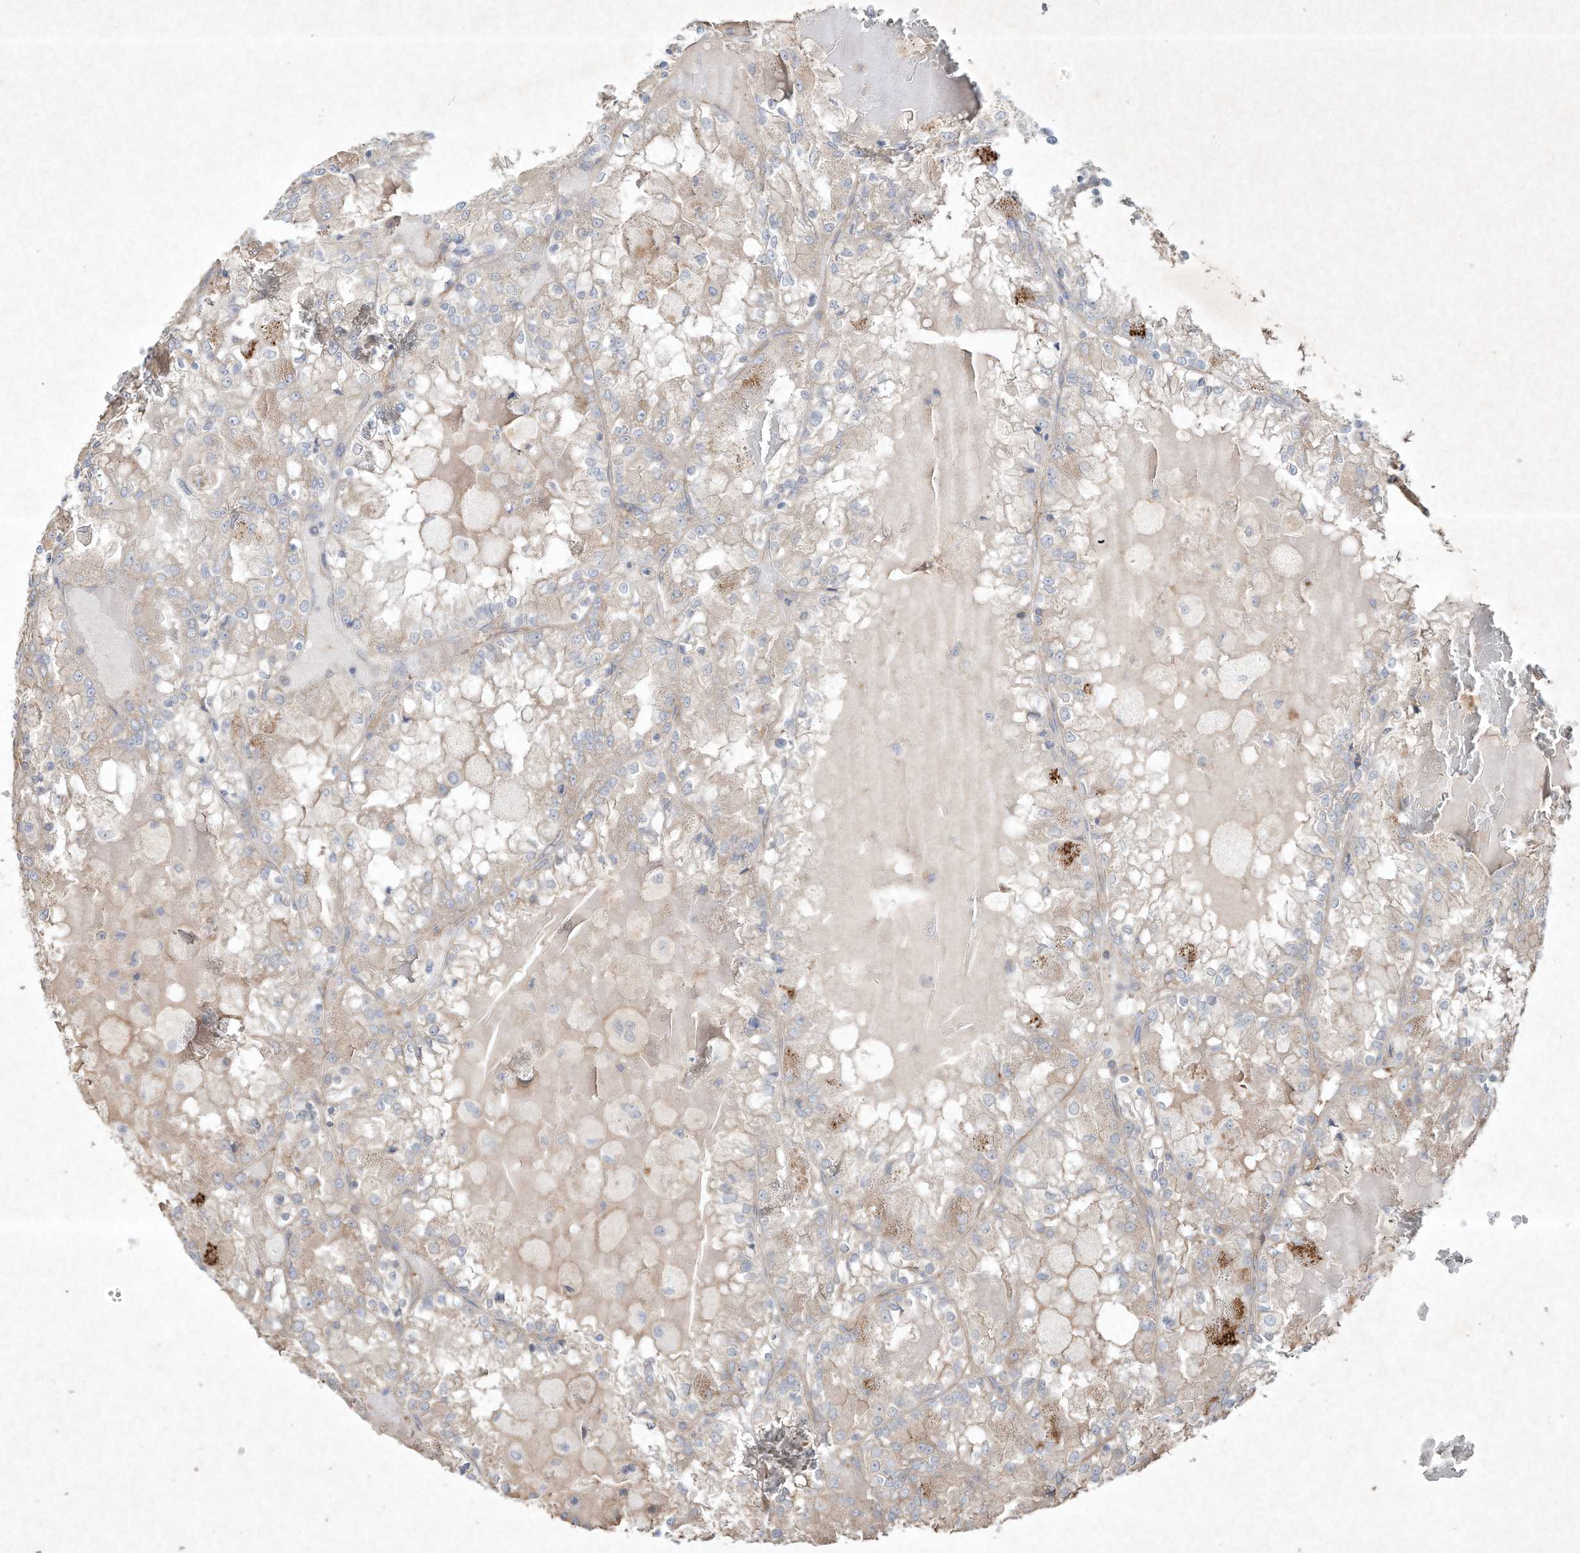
{"staining": {"intensity": "negative", "quantity": "none", "location": "none"}, "tissue": "renal cancer", "cell_type": "Tumor cells", "image_type": "cancer", "snomed": [{"axis": "morphology", "description": "Adenocarcinoma, NOS"}, {"axis": "topography", "description": "Kidney"}], "caption": "An immunohistochemistry (IHC) image of renal adenocarcinoma is shown. There is no staining in tumor cells of renal adenocarcinoma.", "gene": "HTR5A", "patient": {"sex": "female", "age": 56}}